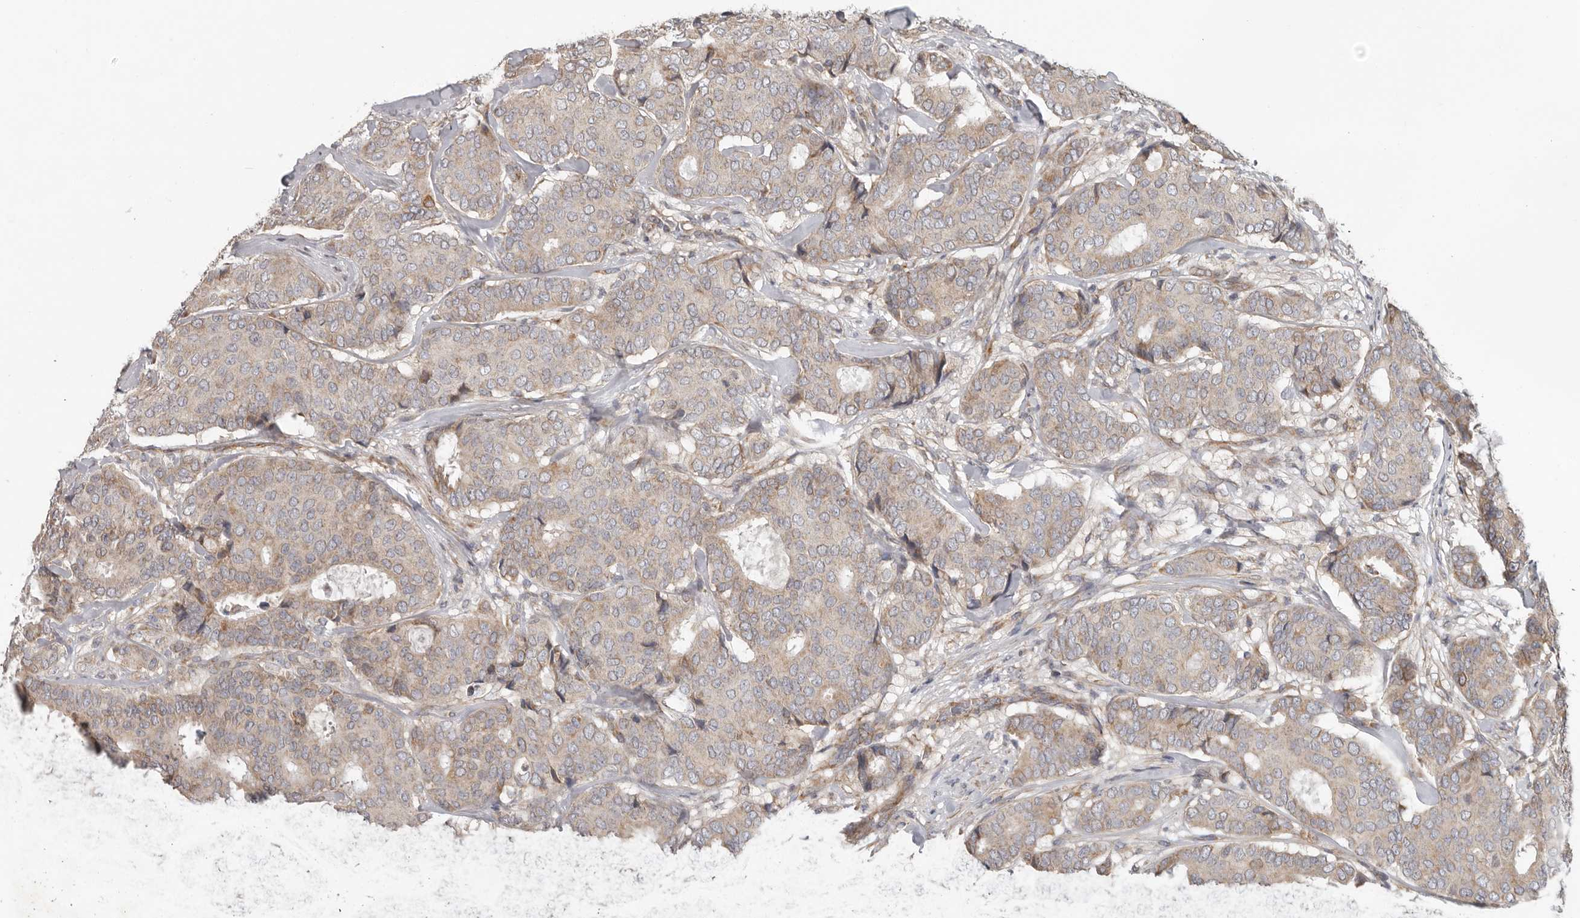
{"staining": {"intensity": "weak", "quantity": ">75%", "location": "cytoplasmic/membranous"}, "tissue": "breast cancer", "cell_type": "Tumor cells", "image_type": "cancer", "snomed": [{"axis": "morphology", "description": "Duct carcinoma"}, {"axis": "topography", "description": "Breast"}], "caption": "Immunohistochemistry (IHC) (DAB) staining of human intraductal carcinoma (breast) exhibits weak cytoplasmic/membranous protein positivity in approximately >75% of tumor cells.", "gene": "UNK", "patient": {"sex": "female", "age": 75}}